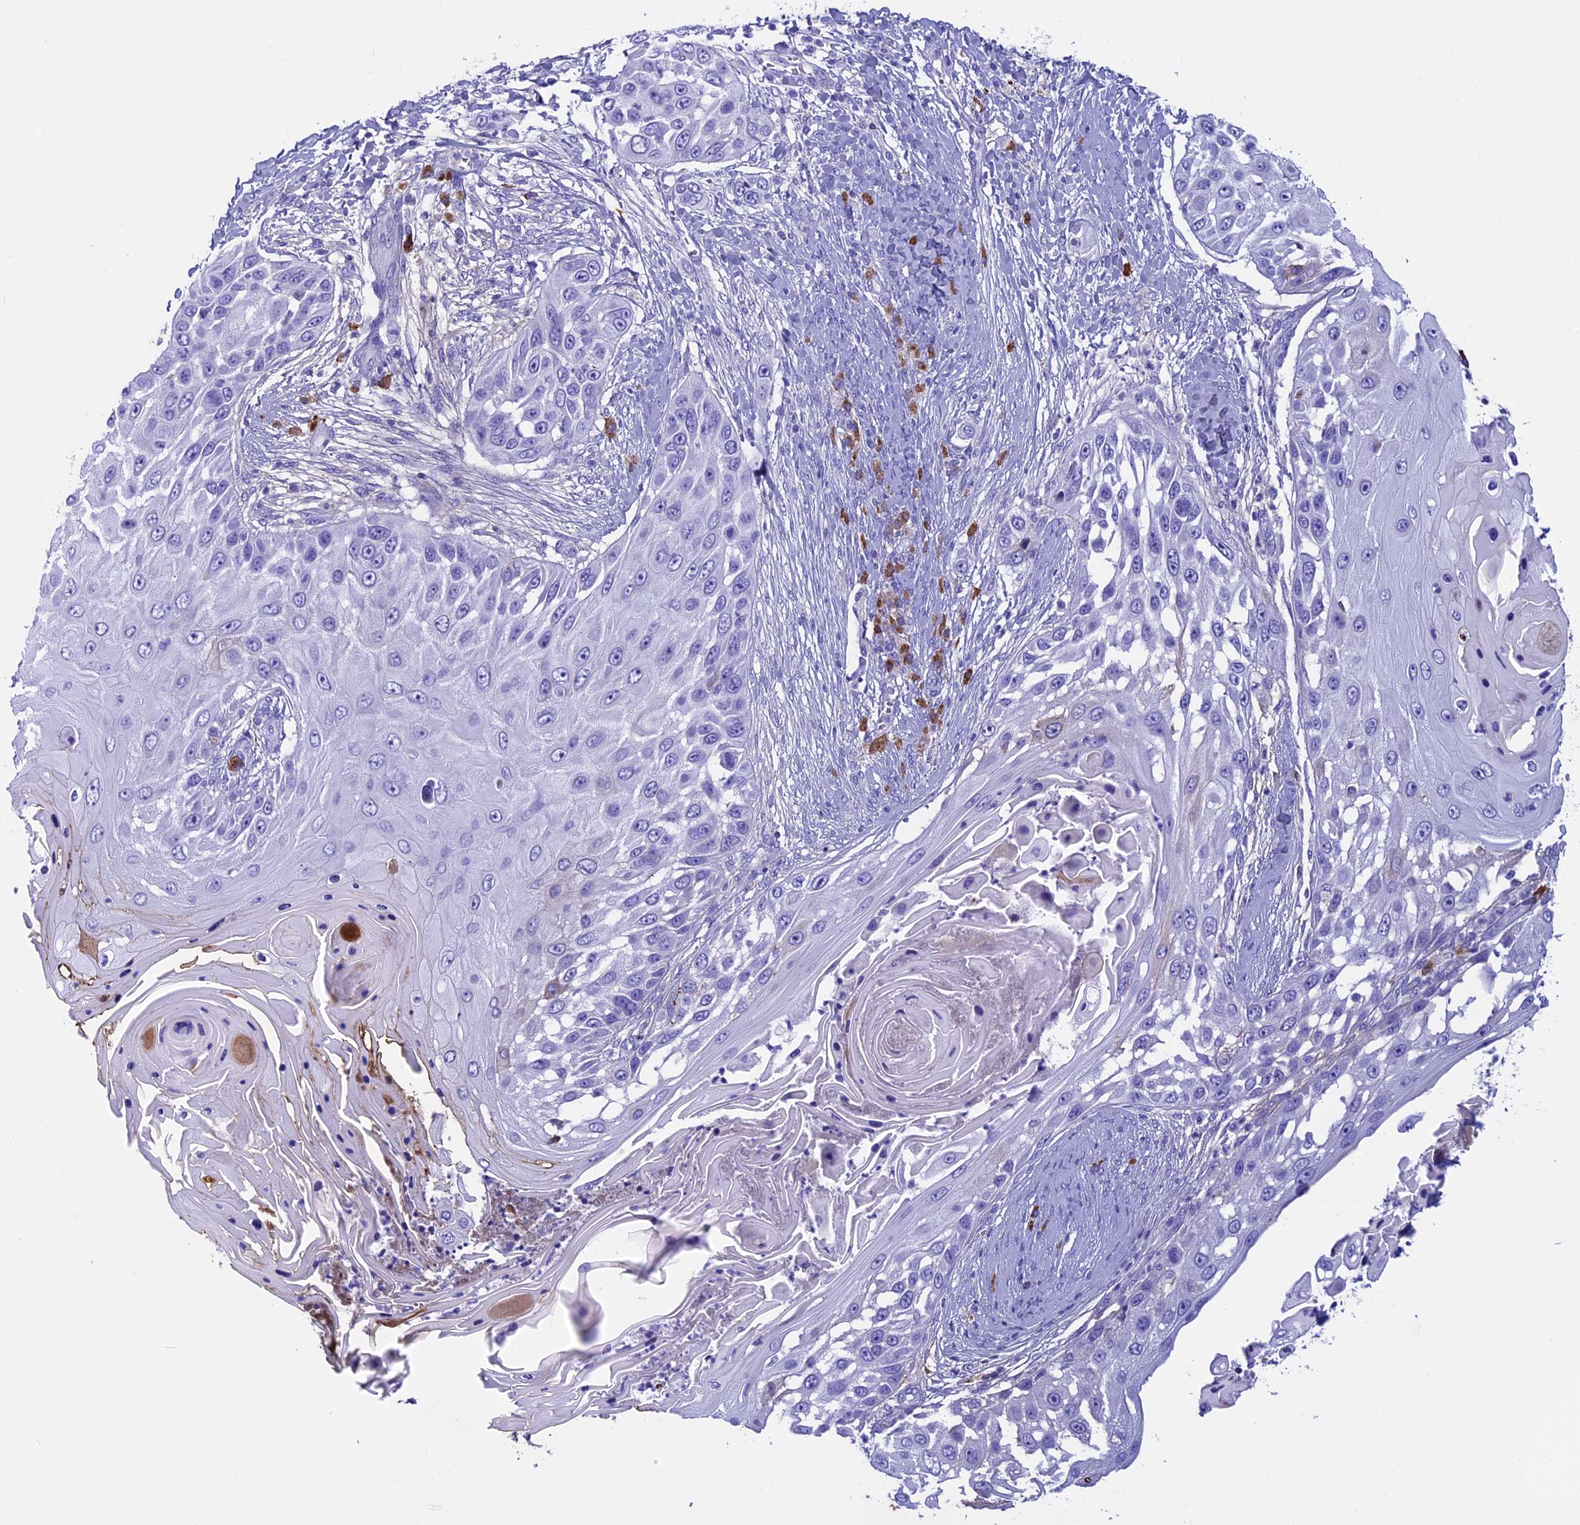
{"staining": {"intensity": "negative", "quantity": "none", "location": "none"}, "tissue": "skin cancer", "cell_type": "Tumor cells", "image_type": "cancer", "snomed": [{"axis": "morphology", "description": "Squamous cell carcinoma, NOS"}, {"axis": "topography", "description": "Skin"}], "caption": "A micrograph of skin squamous cell carcinoma stained for a protein displays no brown staining in tumor cells.", "gene": "IGSF6", "patient": {"sex": "female", "age": 44}}